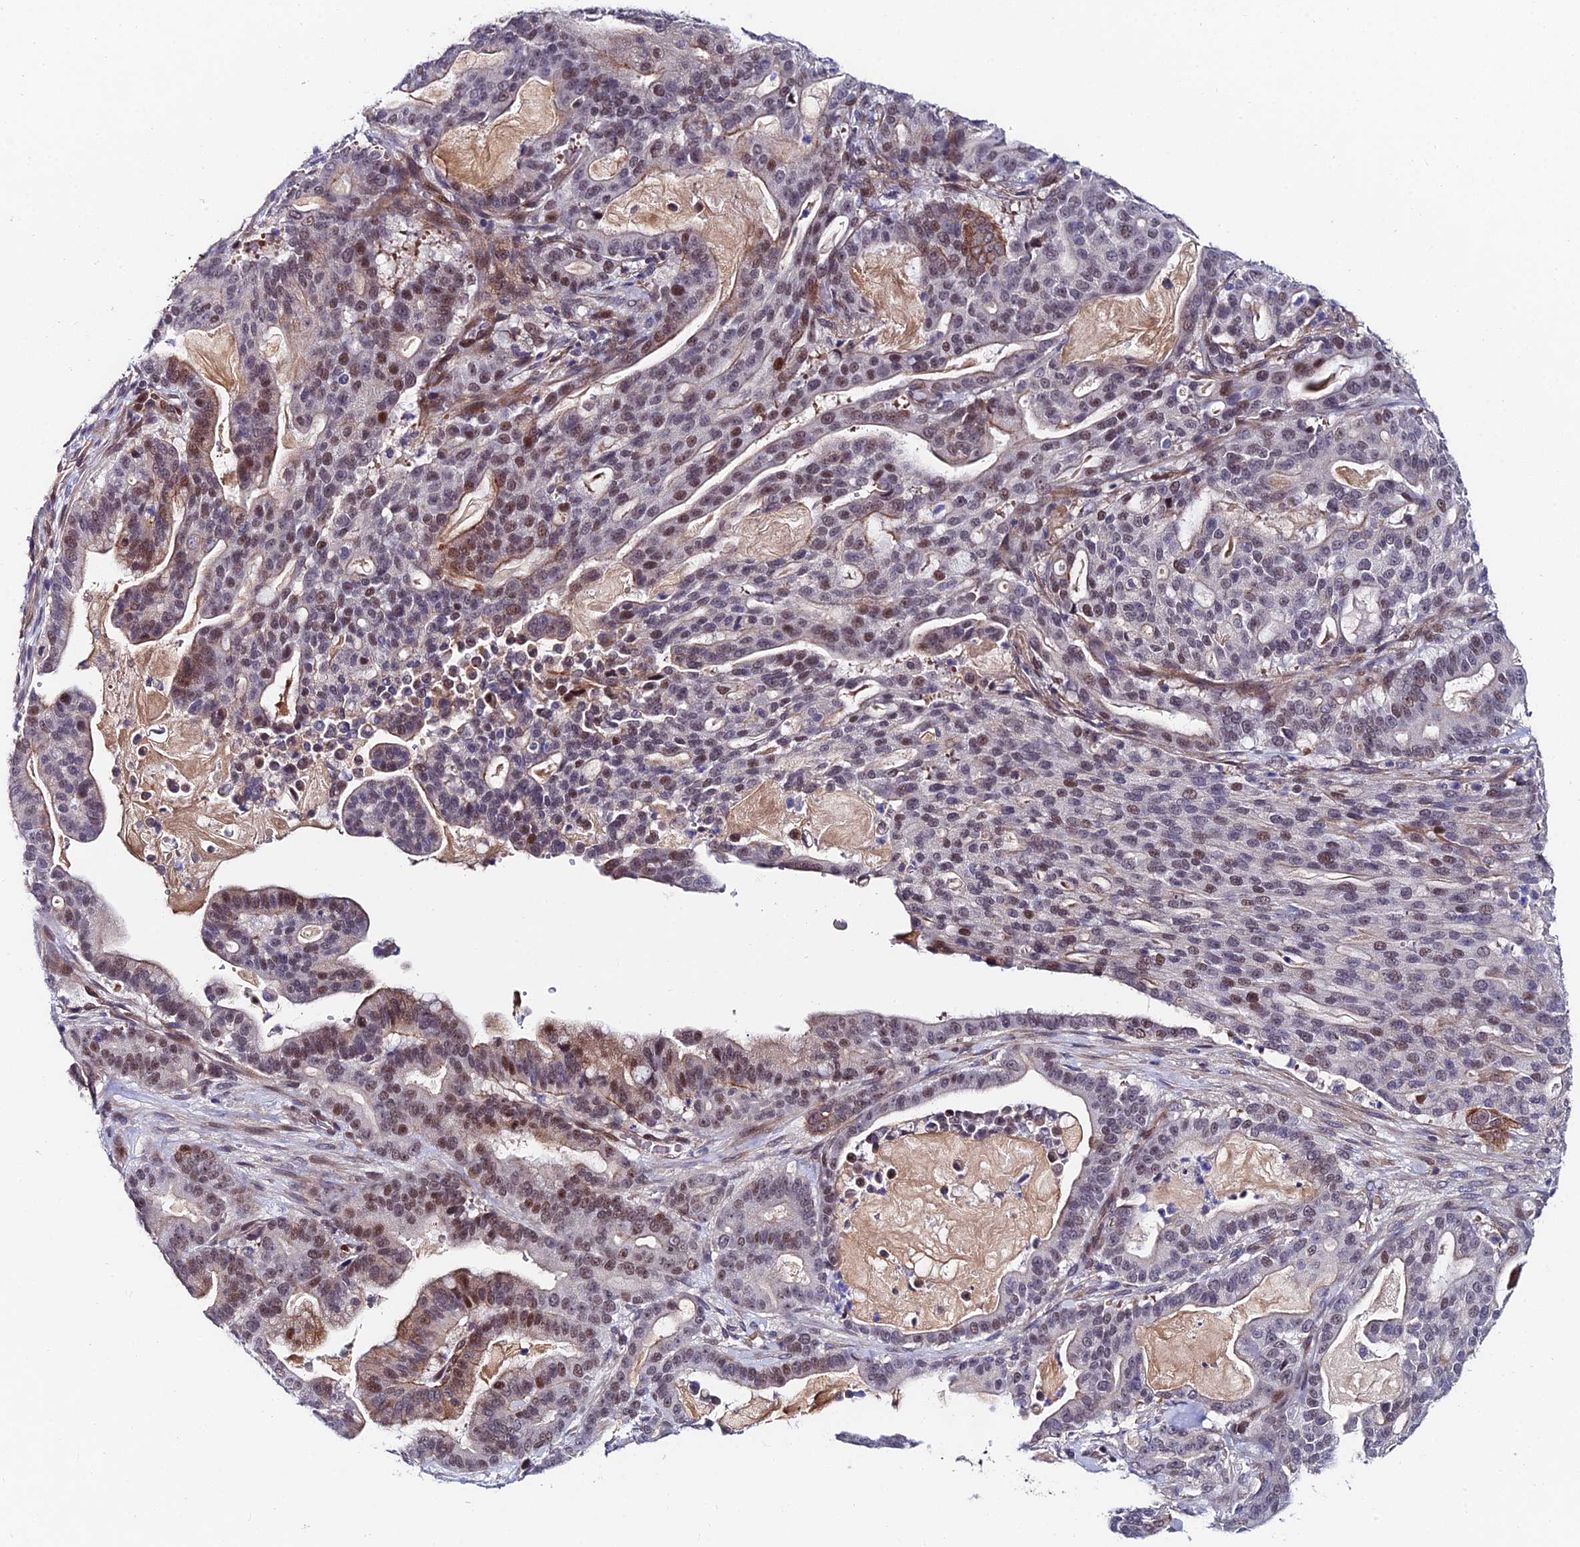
{"staining": {"intensity": "moderate", "quantity": "<25%", "location": "nuclear"}, "tissue": "pancreatic cancer", "cell_type": "Tumor cells", "image_type": "cancer", "snomed": [{"axis": "morphology", "description": "Adenocarcinoma, NOS"}, {"axis": "topography", "description": "Pancreas"}], "caption": "Protein analysis of pancreatic adenocarcinoma tissue shows moderate nuclear positivity in approximately <25% of tumor cells. The staining is performed using DAB brown chromogen to label protein expression. The nuclei are counter-stained blue using hematoxylin.", "gene": "TRIM24", "patient": {"sex": "male", "age": 63}}